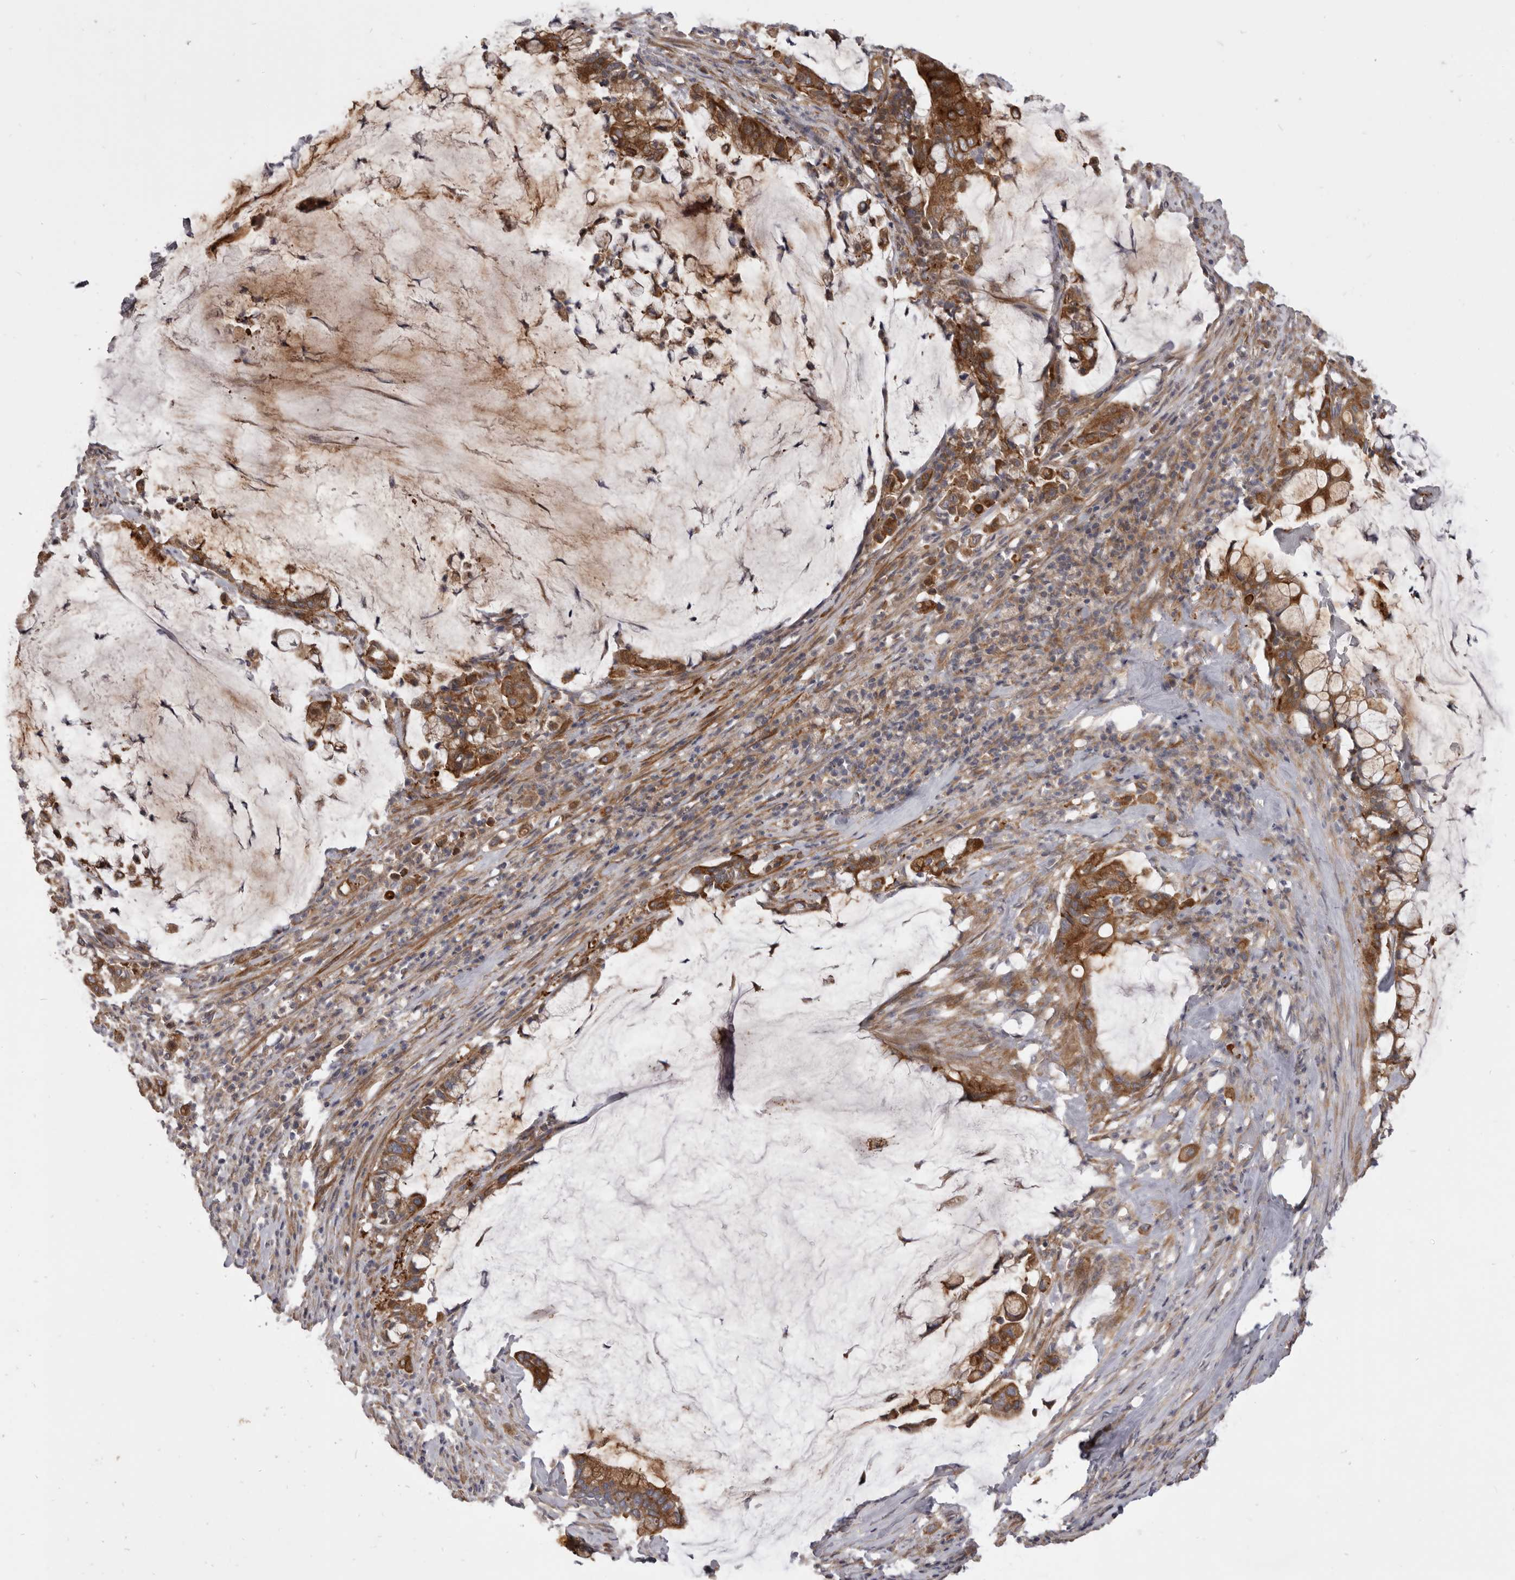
{"staining": {"intensity": "strong", "quantity": ">75%", "location": "cytoplasmic/membranous"}, "tissue": "pancreatic cancer", "cell_type": "Tumor cells", "image_type": "cancer", "snomed": [{"axis": "morphology", "description": "Adenocarcinoma, NOS"}, {"axis": "topography", "description": "Pancreas"}], "caption": "Human pancreatic cancer (adenocarcinoma) stained with a brown dye reveals strong cytoplasmic/membranous positive expression in approximately >75% of tumor cells.", "gene": "VPS45", "patient": {"sex": "male", "age": 41}}